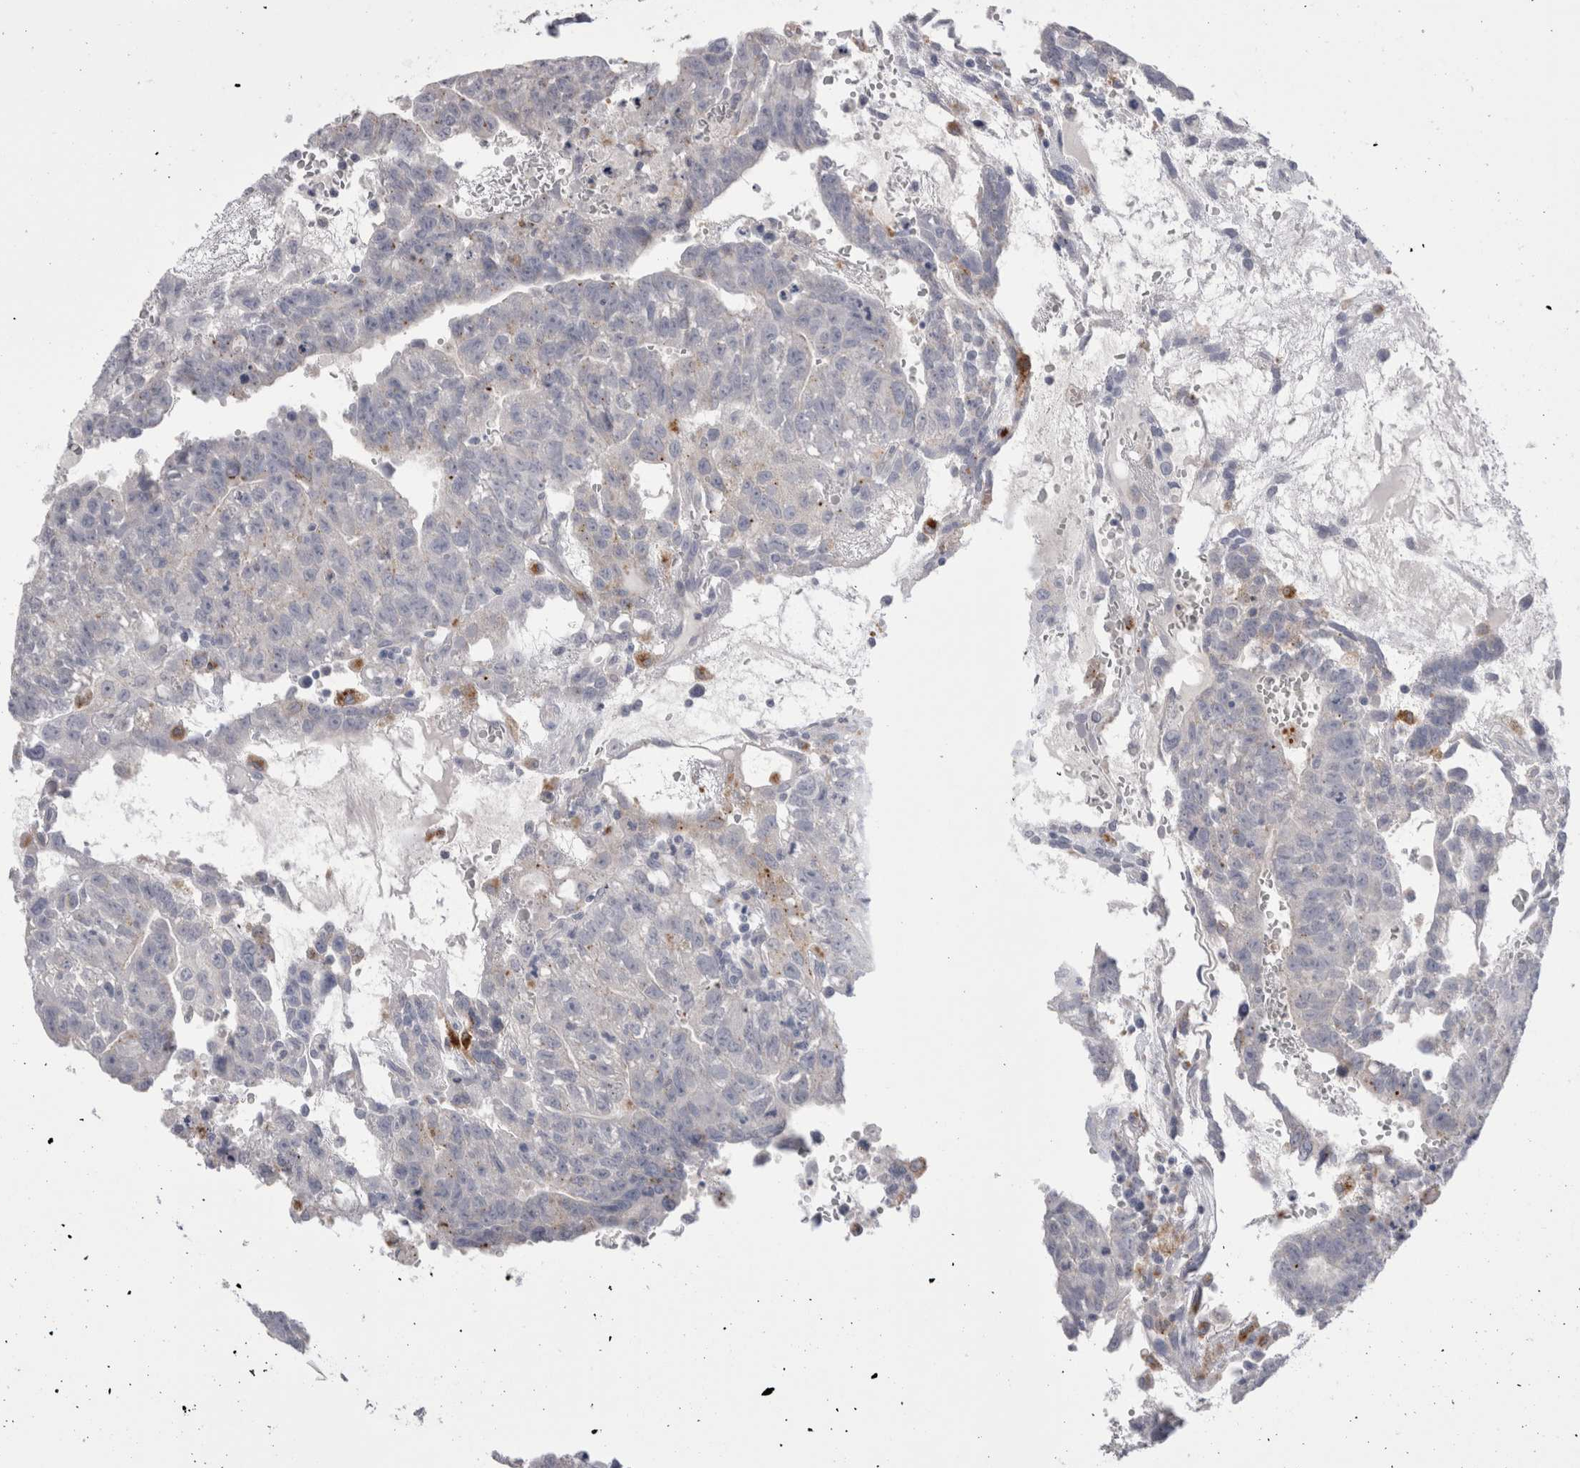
{"staining": {"intensity": "negative", "quantity": "none", "location": "none"}, "tissue": "testis cancer", "cell_type": "Tumor cells", "image_type": "cancer", "snomed": [{"axis": "morphology", "description": "Seminoma, NOS"}, {"axis": "morphology", "description": "Carcinoma, Embryonal, NOS"}, {"axis": "topography", "description": "Testis"}], "caption": "The immunohistochemistry (IHC) image has no significant positivity in tumor cells of testis cancer tissue.", "gene": "EPDR1", "patient": {"sex": "male", "age": 52}}